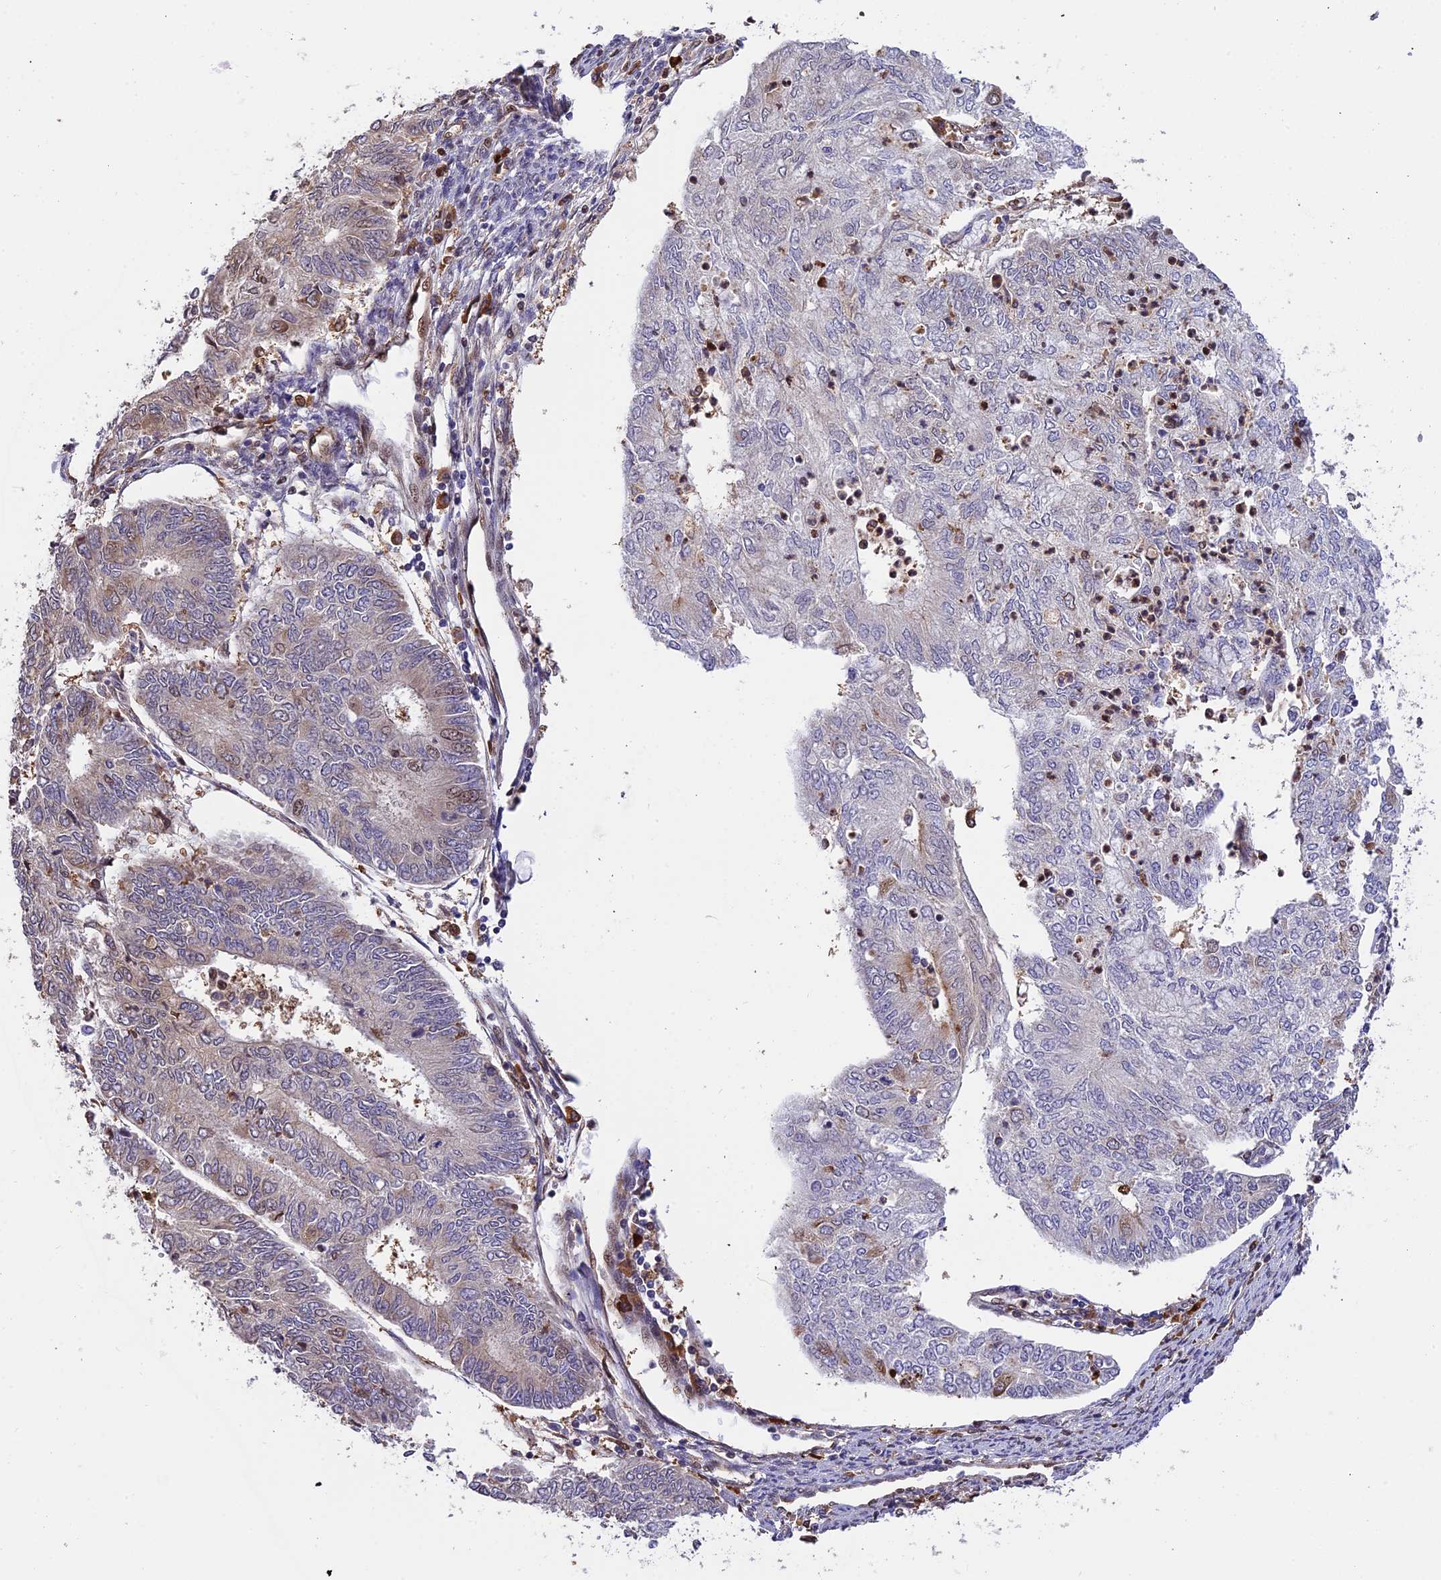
{"staining": {"intensity": "weak", "quantity": "<25%", "location": "cytoplasmic/membranous"}, "tissue": "endometrial cancer", "cell_type": "Tumor cells", "image_type": "cancer", "snomed": [{"axis": "morphology", "description": "Adenocarcinoma, NOS"}, {"axis": "topography", "description": "Endometrium"}], "caption": "Tumor cells are negative for protein expression in human endometrial cancer (adenocarcinoma). The staining was performed using DAB (3,3'-diaminobenzidine) to visualize the protein expression in brown, while the nuclei were stained in blue with hematoxylin (Magnification: 20x).", "gene": "HERPUD1", "patient": {"sex": "female", "age": 68}}